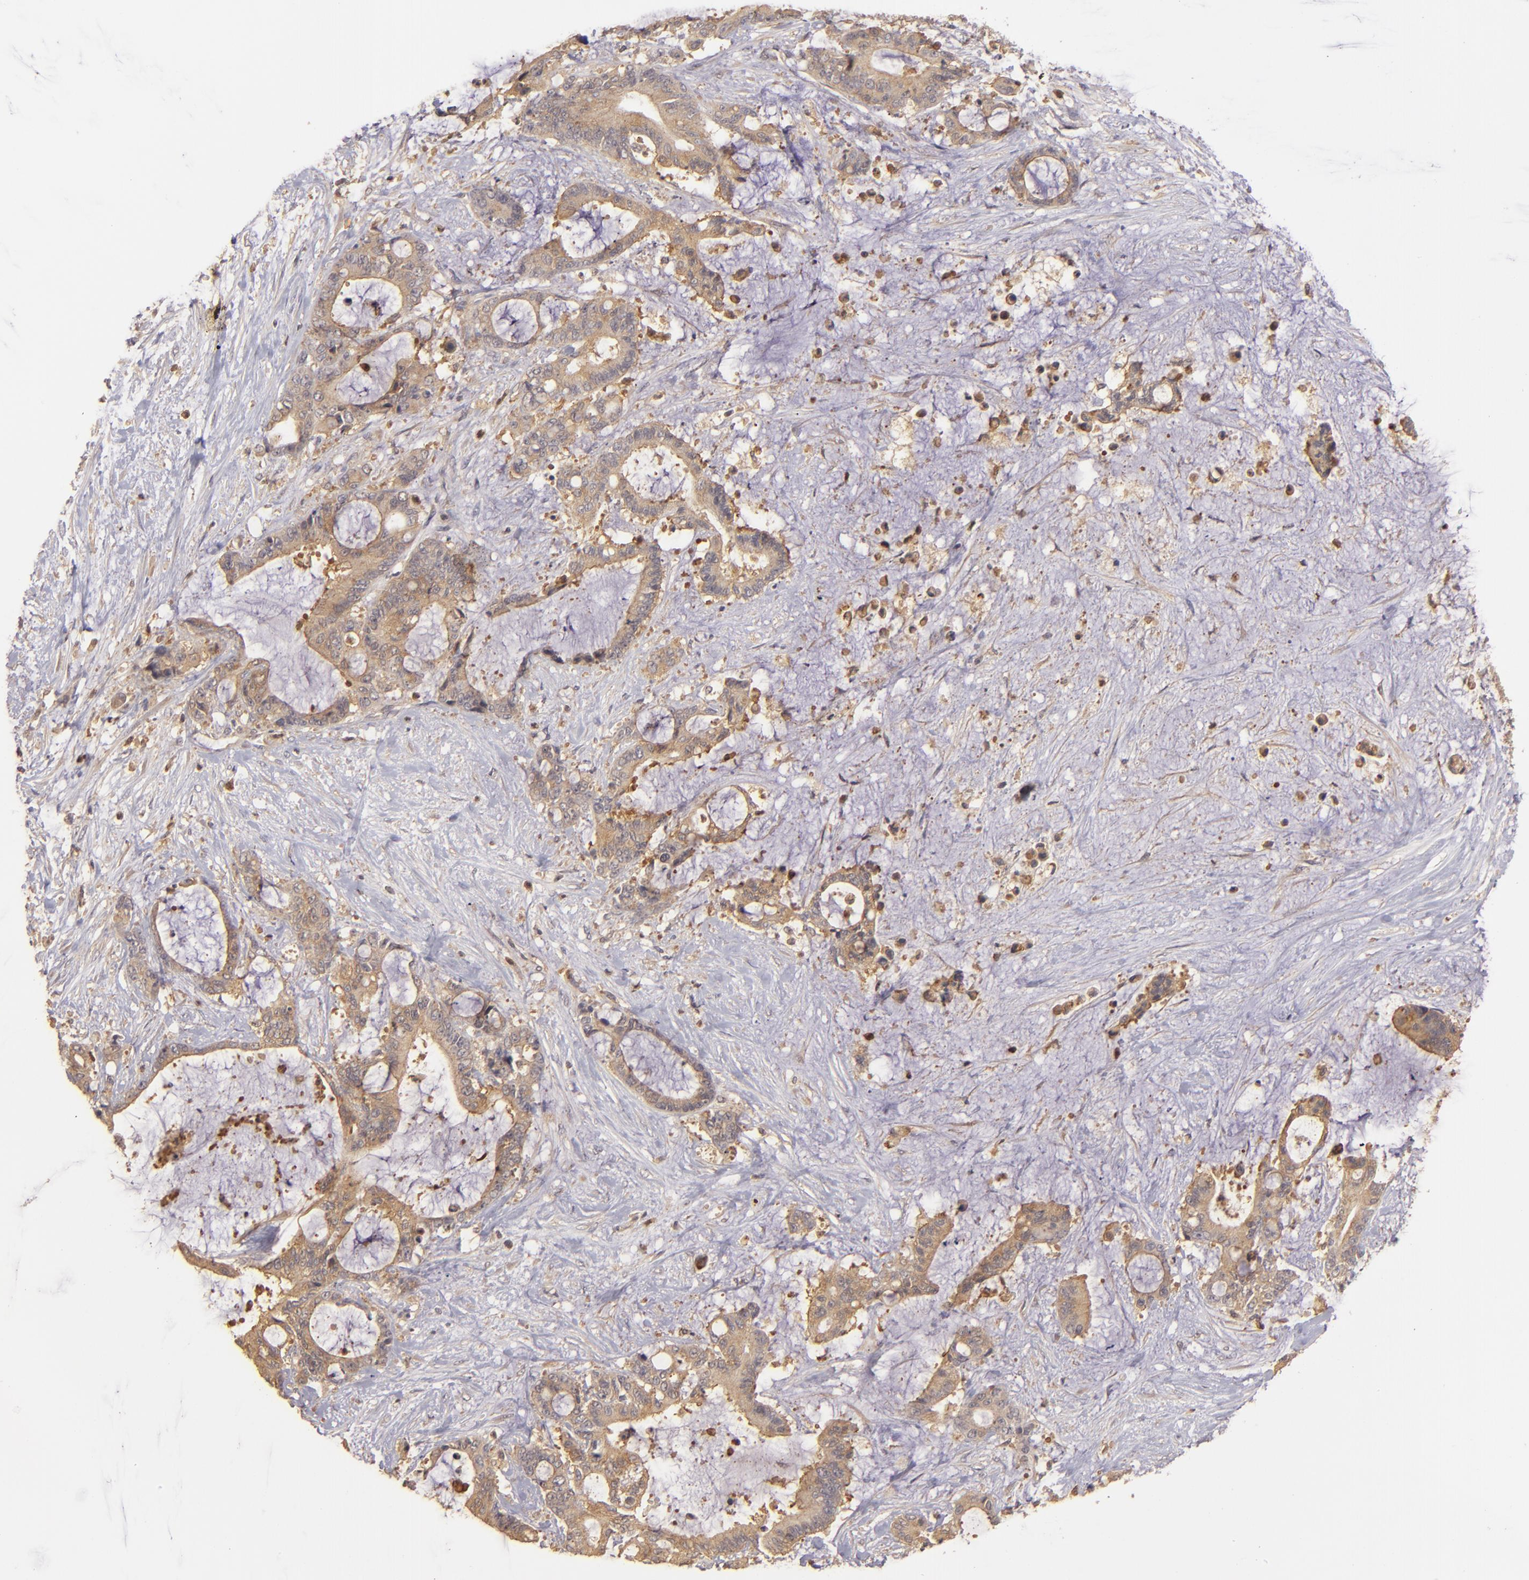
{"staining": {"intensity": "strong", "quantity": ">75%", "location": "cytoplasmic/membranous"}, "tissue": "liver cancer", "cell_type": "Tumor cells", "image_type": "cancer", "snomed": [{"axis": "morphology", "description": "Cholangiocarcinoma"}, {"axis": "topography", "description": "Liver"}], "caption": "An immunohistochemistry micrograph of tumor tissue is shown. Protein staining in brown labels strong cytoplasmic/membranous positivity in cholangiocarcinoma (liver) within tumor cells. (IHC, brightfield microscopy, high magnification).", "gene": "PRKCD", "patient": {"sex": "female", "age": 73}}